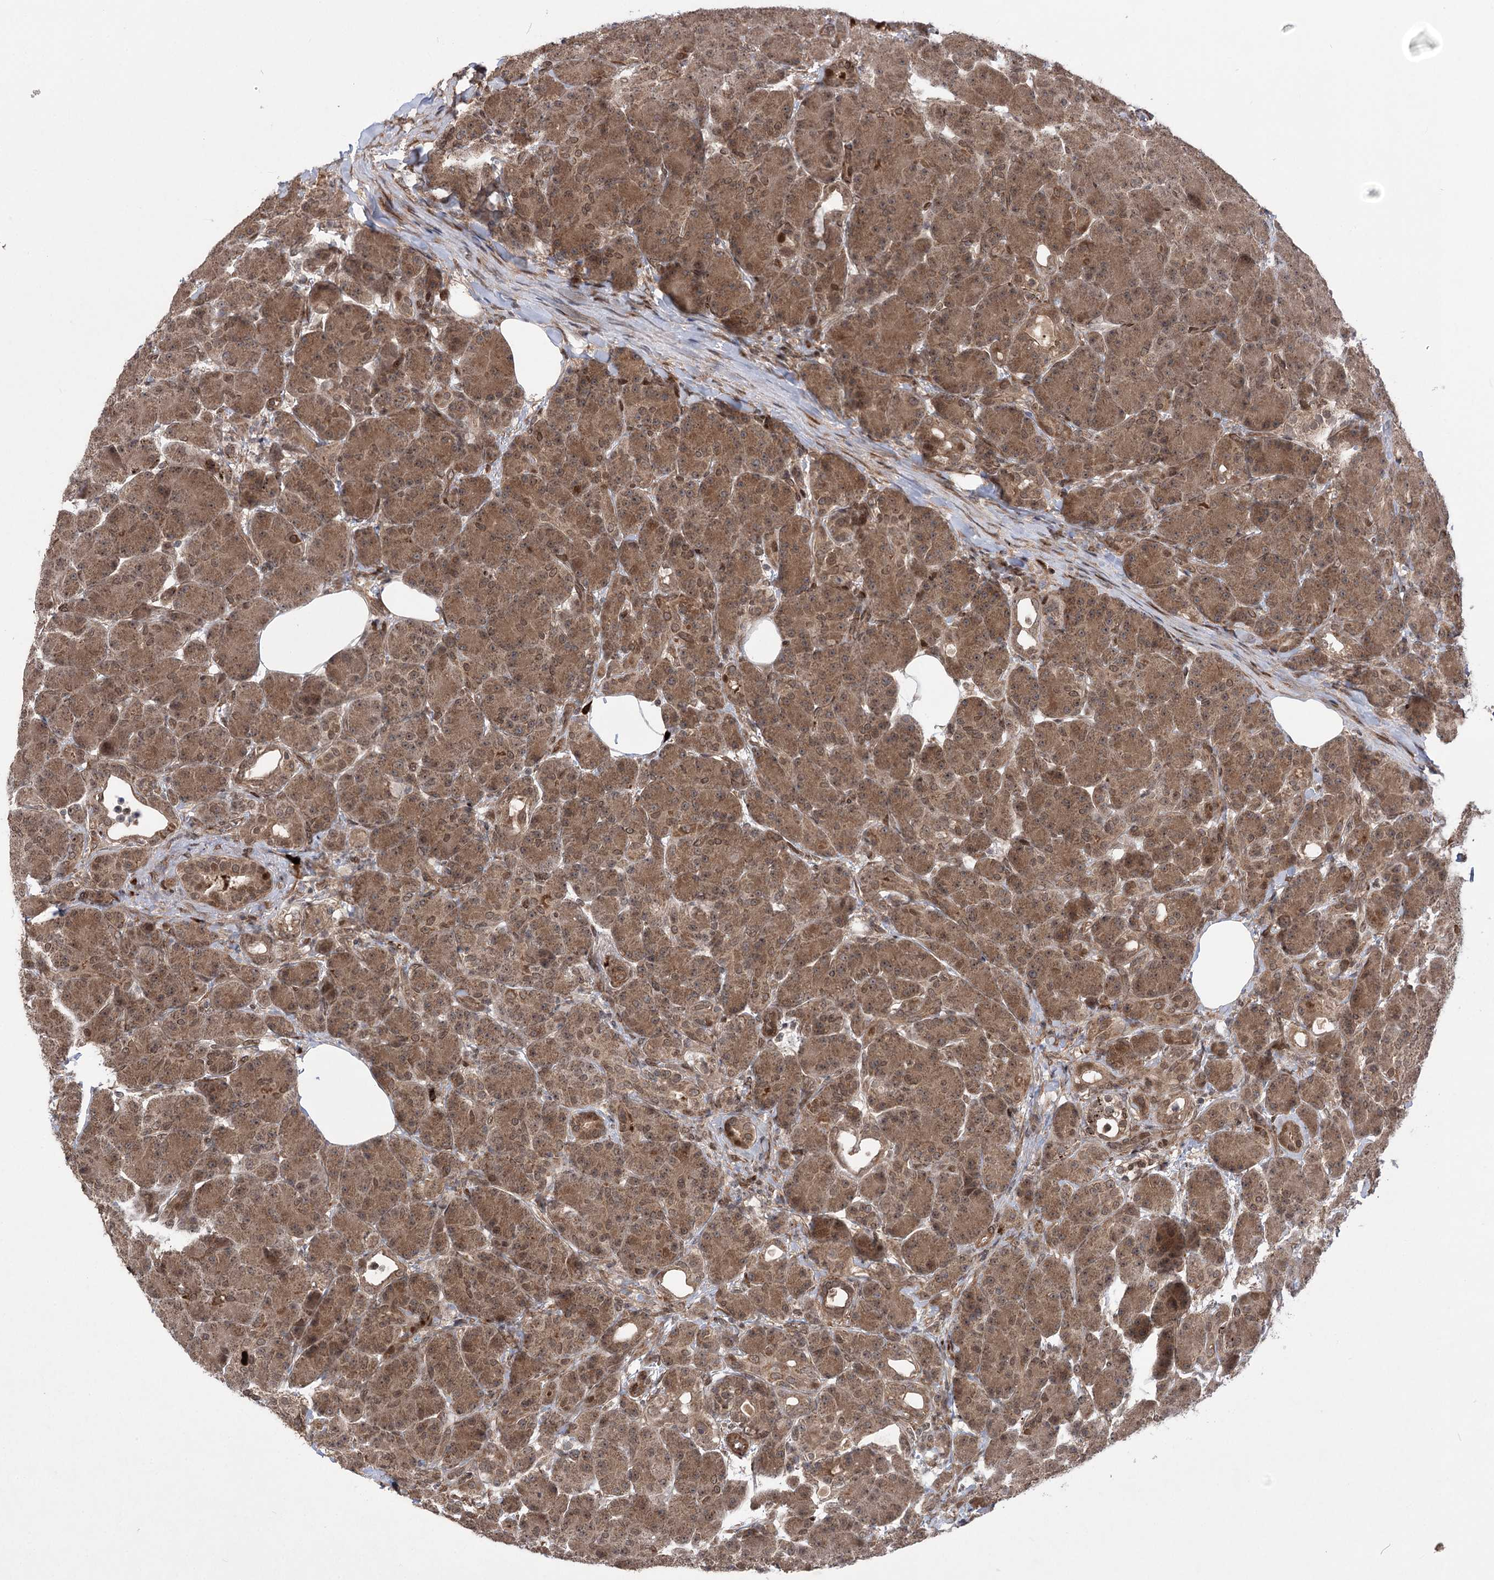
{"staining": {"intensity": "moderate", "quantity": ">75%", "location": "cytoplasmic/membranous,nuclear"}, "tissue": "pancreas", "cell_type": "Exocrine glandular cells", "image_type": "normal", "snomed": [{"axis": "morphology", "description": "Normal tissue, NOS"}, {"axis": "topography", "description": "Pancreas"}], "caption": "Immunohistochemistry (IHC) (DAB (3,3'-diaminobenzidine)) staining of unremarkable human pancreas demonstrates moderate cytoplasmic/membranous,nuclear protein expression in approximately >75% of exocrine glandular cells. The staining was performed using DAB (3,3'-diaminobenzidine), with brown indicating positive protein expression. Nuclei are stained blue with hematoxylin.", "gene": "TENM2", "patient": {"sex": "male", "age": 63}}